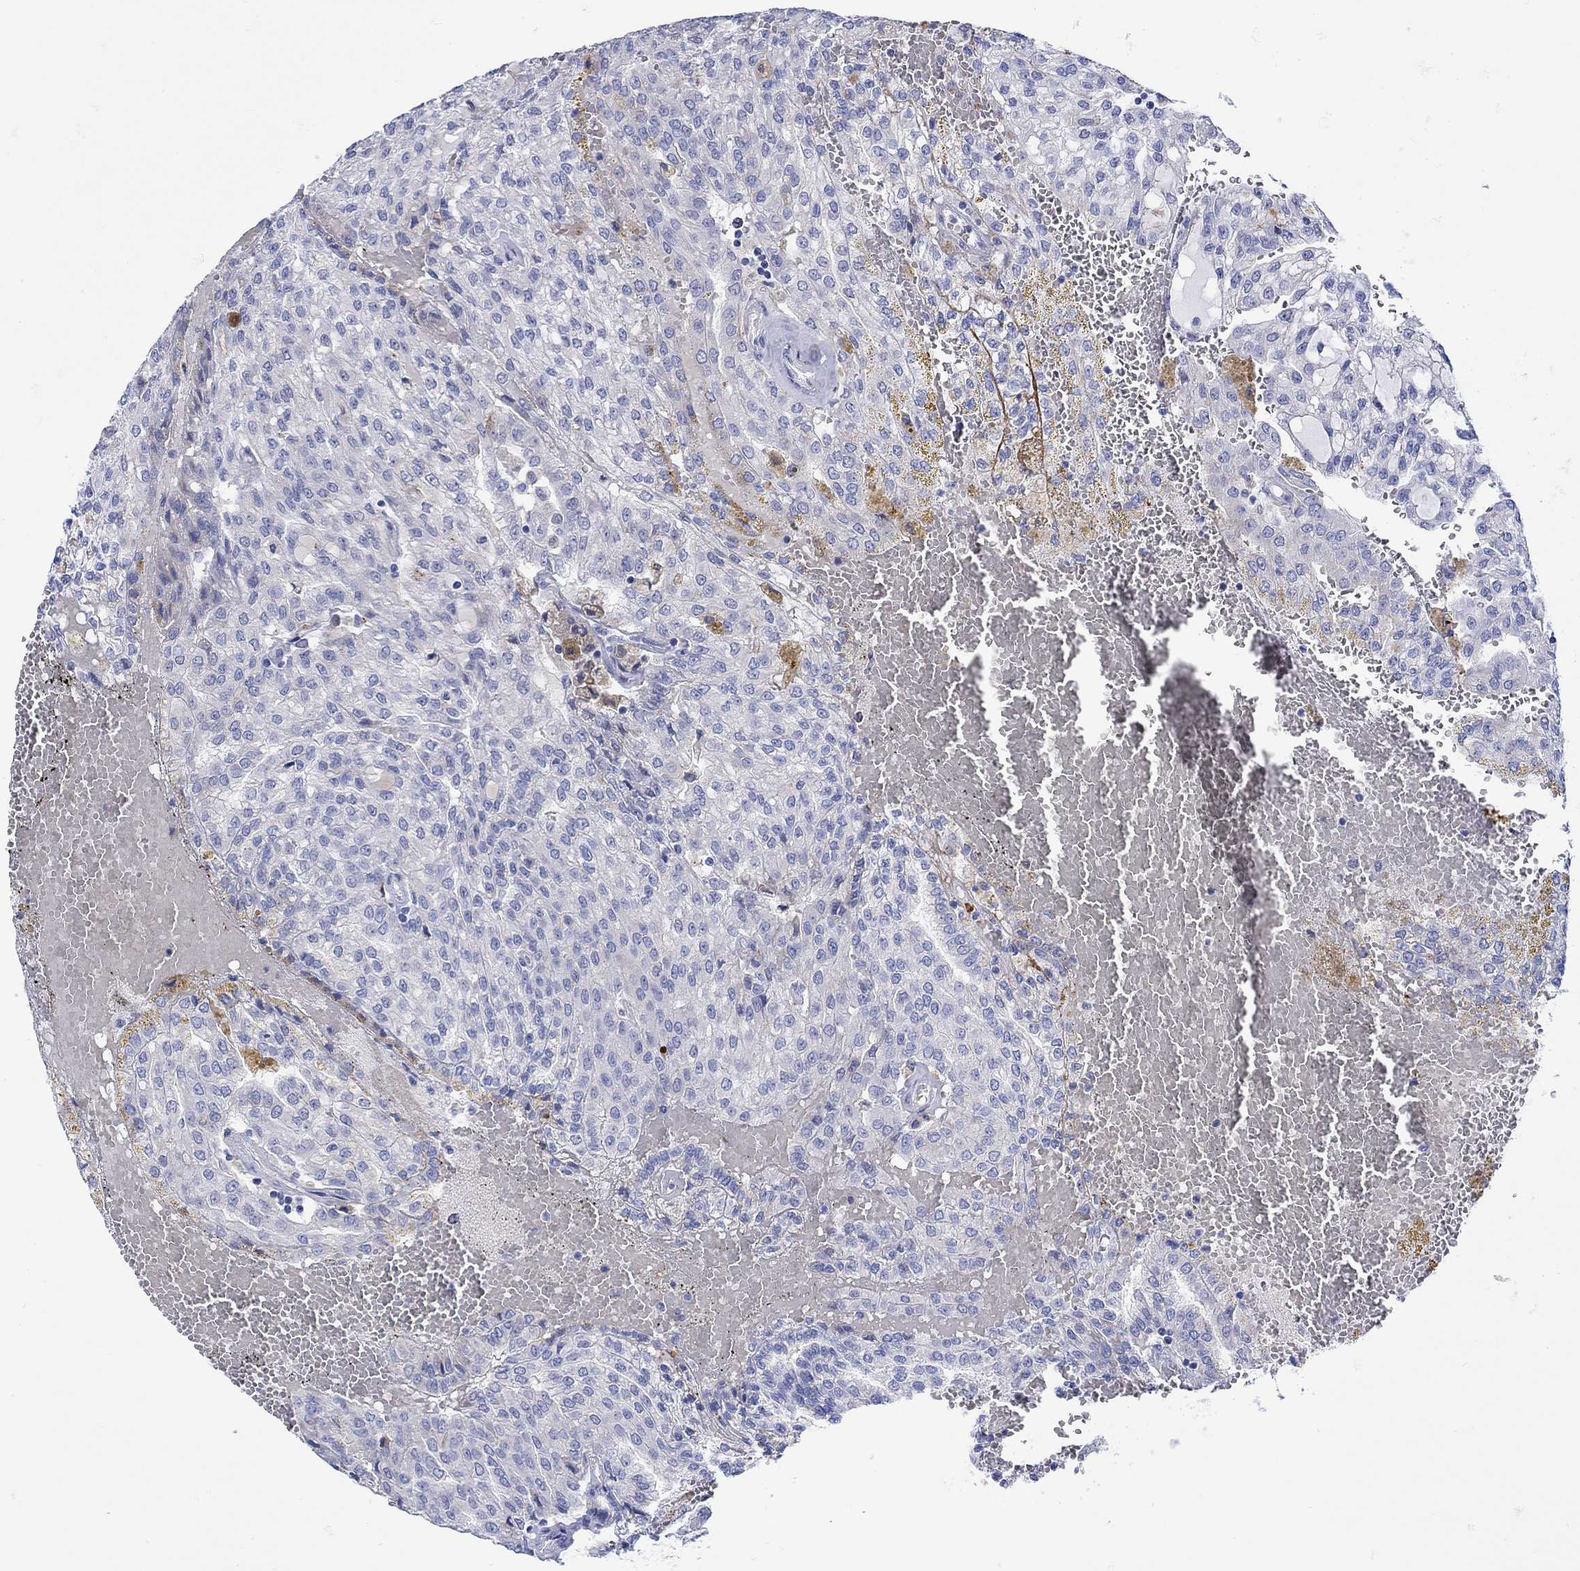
{"staining": {"intensity": "moderate", "quantity": "<25%", "location": "cytoplasmic/membranous"}, "tissue": "renal cancer", "cell_type": "Tumor cells", "image_type": "cancer", "snomed": [{"axis": "morphology", "description": "Adenocarcinoma, NOS"}, {"axis": "topography", "description": "Kidney"}], "caption": "There is low levels of moderate cytoplasmic/membranous staining in tumor cells of renal cancer (adenocarcinoma), as demonstrated by immunohistochemical staining (brown color).", "gene": "ANKMY1", "patient": {"sex": "male", "age": 63}}